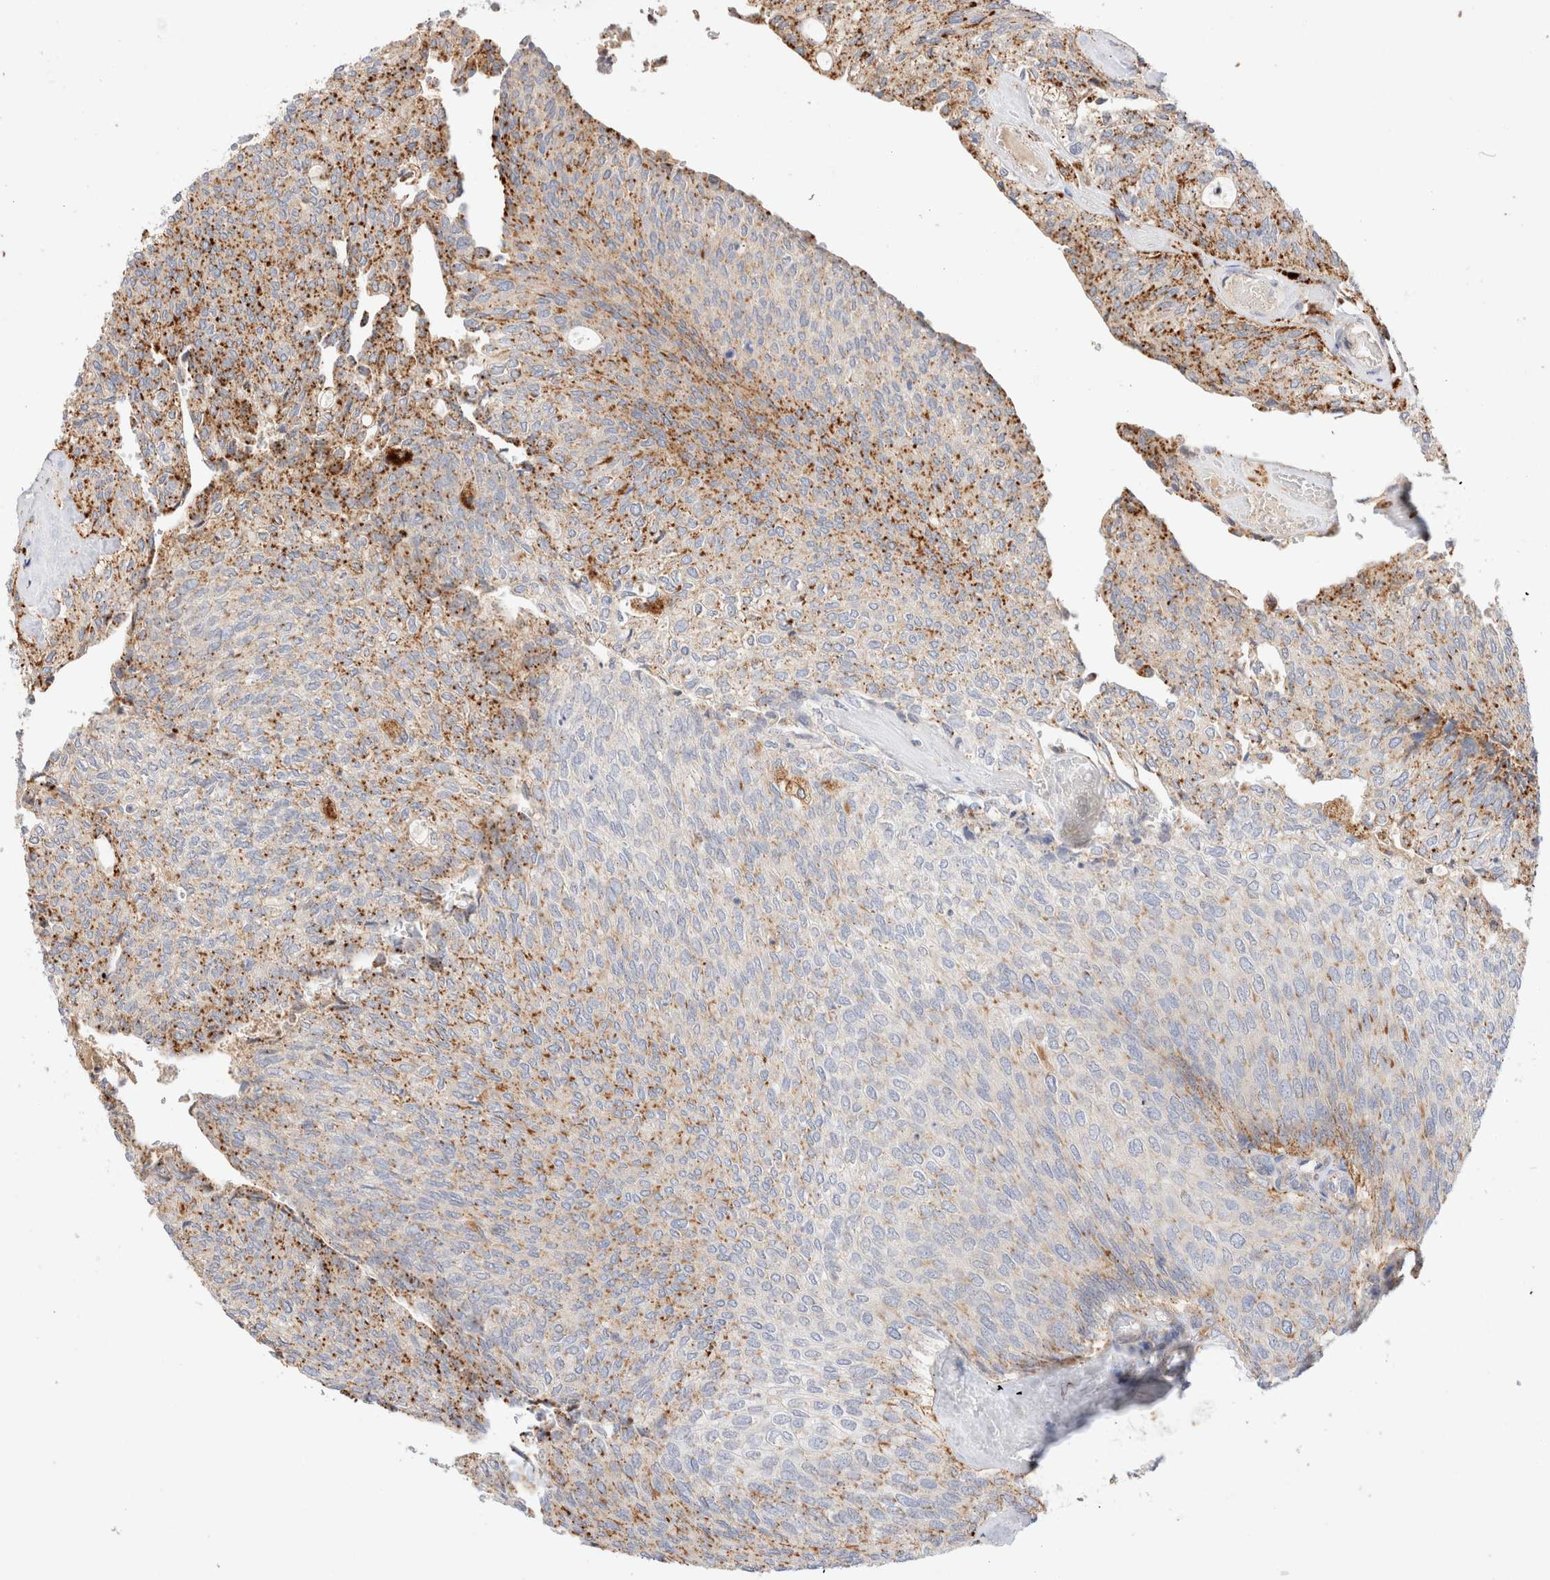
{"staining": {"intensity": "moderate", "quantity": "25%-75%", "location": "cytoplasmic/membranous"}, "tissue": "urothelial cancer", "cell_type": "Tumor cells", "image_type": "cancer", "snomed": [{"axis": "morphology", "description": "Urothelial carcinoma, Low grade"}, {"axis": "topography", "description": "Urinary bladder"}], "caption": "This is a photomicrograph of immunohistochemistry (IHC) staining of low-grade urothelial carcinoma, which shows moderate staining in the cytoplasmic/membranous of tumor cells.", "gene": "RABEPK", "patient": {"sex": "female", "age": 79}}